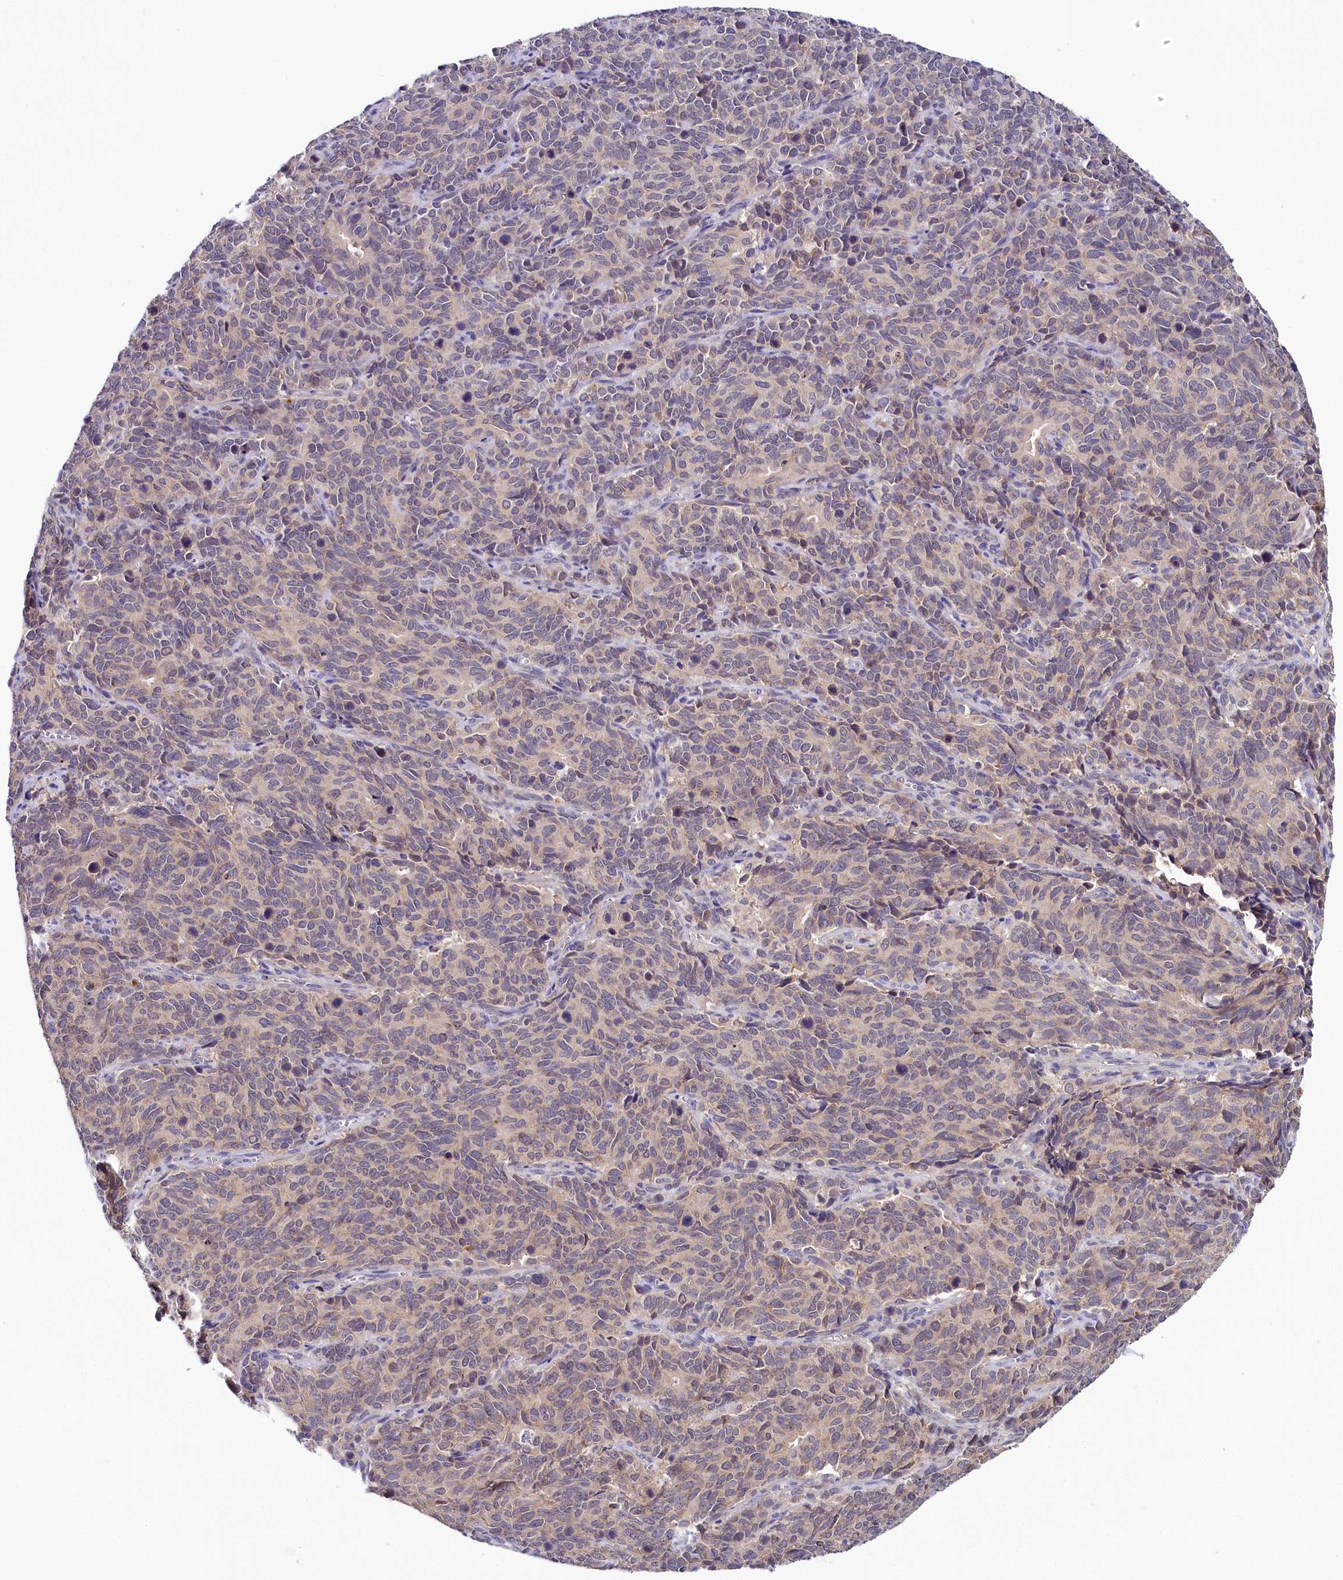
{"staining": {"intensity": "weak", "quantity": "25%-75%", "location": "cytoplasmic/membranous"}, "tissue": "cervical cancer", "cell_type": "Tumor cells", "image_type": "cancer", "snomed": [{"axis": "morphology", "description": "Squamous cell carcinoma, NOS"}, {"axis": "topography", "description": "Cervix"}], "caption": "Immunohistochemistry (DAB (3,3'-diaminobenzidine)) staining of cervical squamous cell carcinoma demonstrates weak cytoplasmic/membranous protein staining in approximately 25%-75% of tumor cells.", "gene": "SPINK9", "patient": {"sex": "female", "age": 60}}